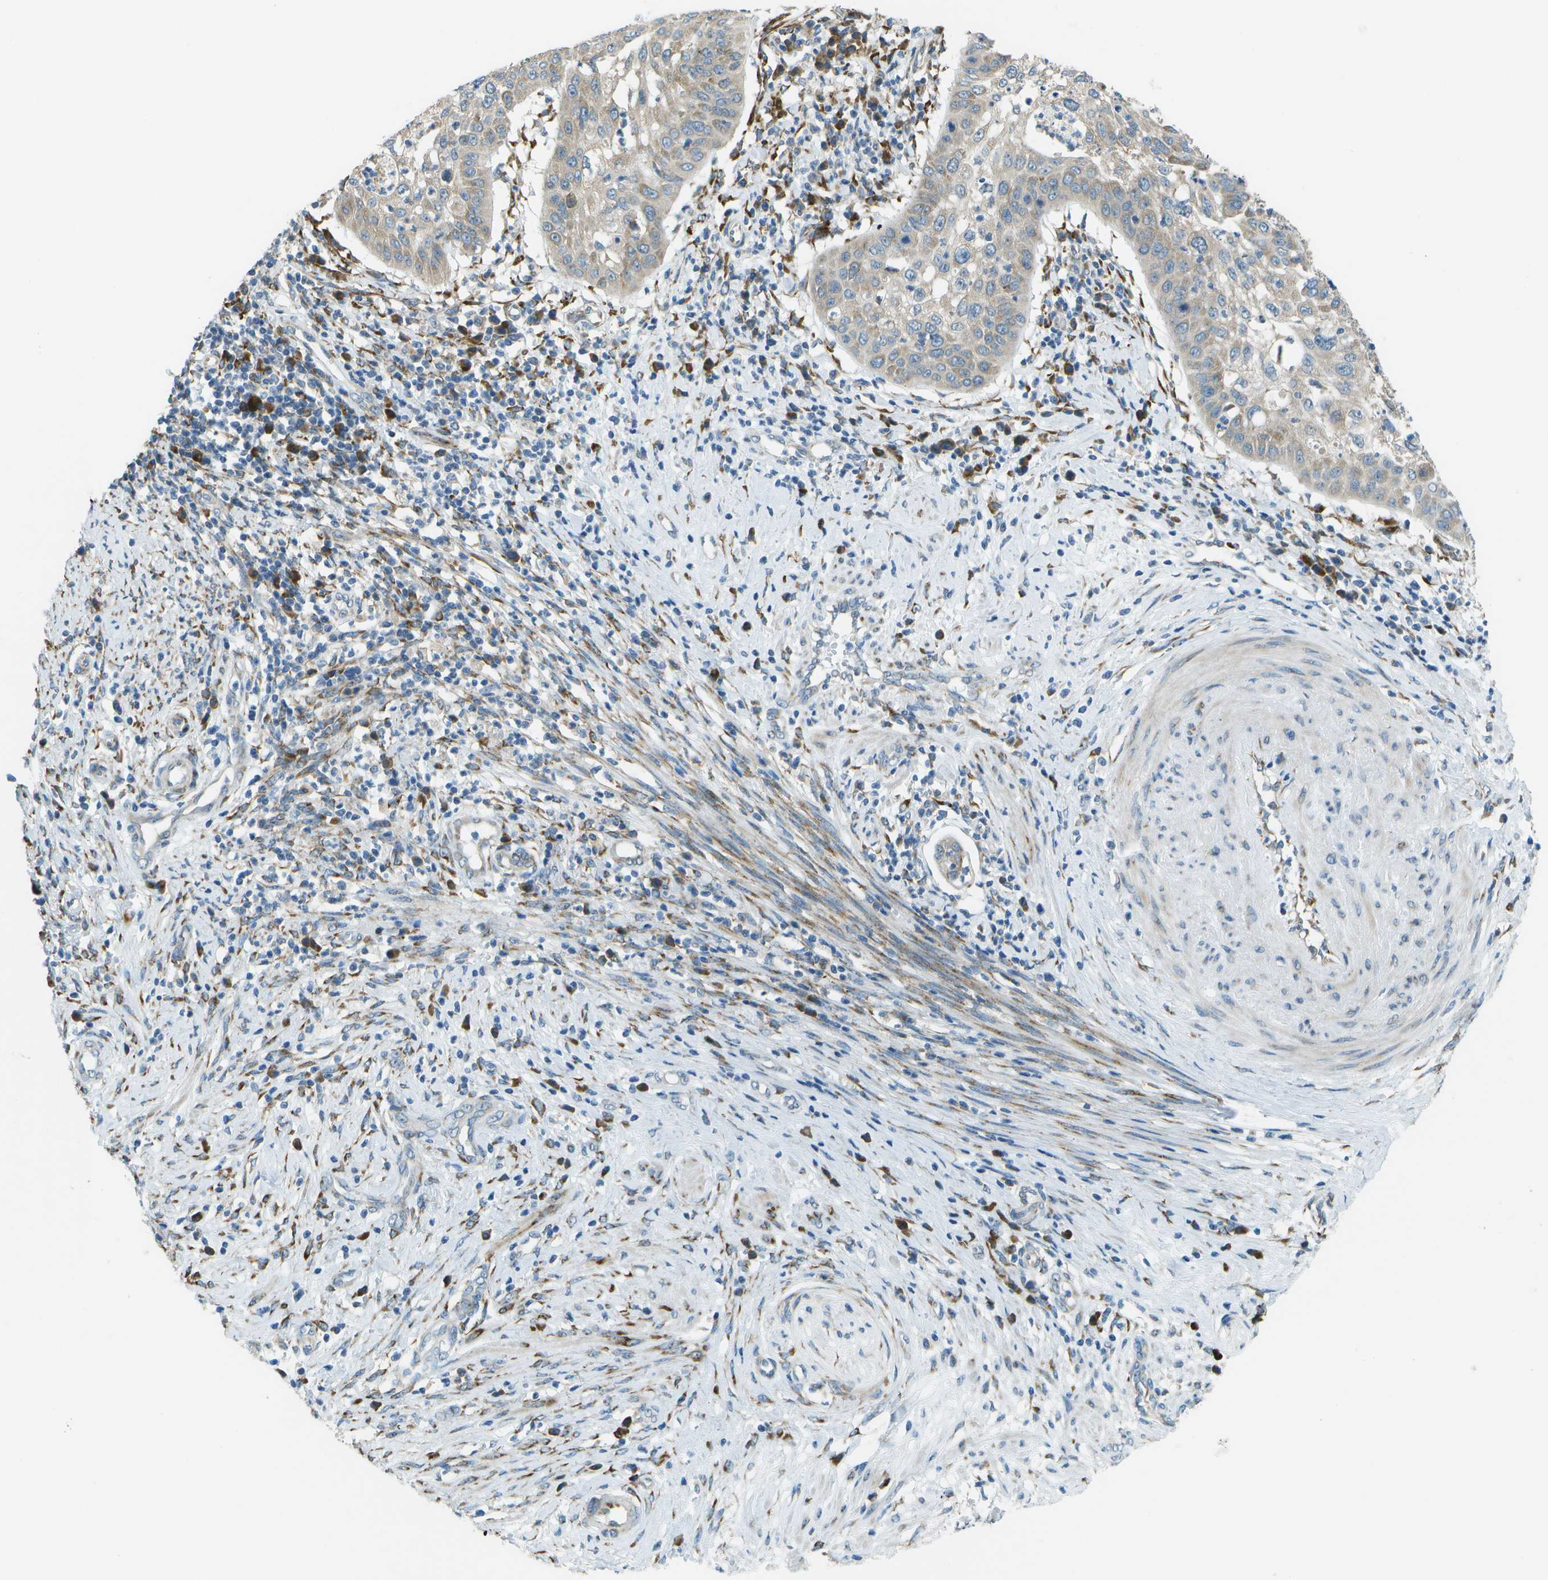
{"staining": {"intensity": "weak", "quantity": ">75%", "location": "cytoplasmic/membranous"}, "tissue": "cervical cancer", "cell_type": "Tumor cells", "image_type": "cancer", "snomed": [{"axis": "morphology", "description": "Normal tissue, NOS"}, {"axis": "morphology", "description": "Squamous cell carcinoma, NOS"}, {"axis": "topography", "description": "Cervix"}], "caption": "A brown stain highlights weak cytoplasmic/membranous positivity of a protein in human squamous cell carcinoma (cervical) tumor cells.", "gene": "KCTD3", "patient": {"sex": "female", "age": 39}}